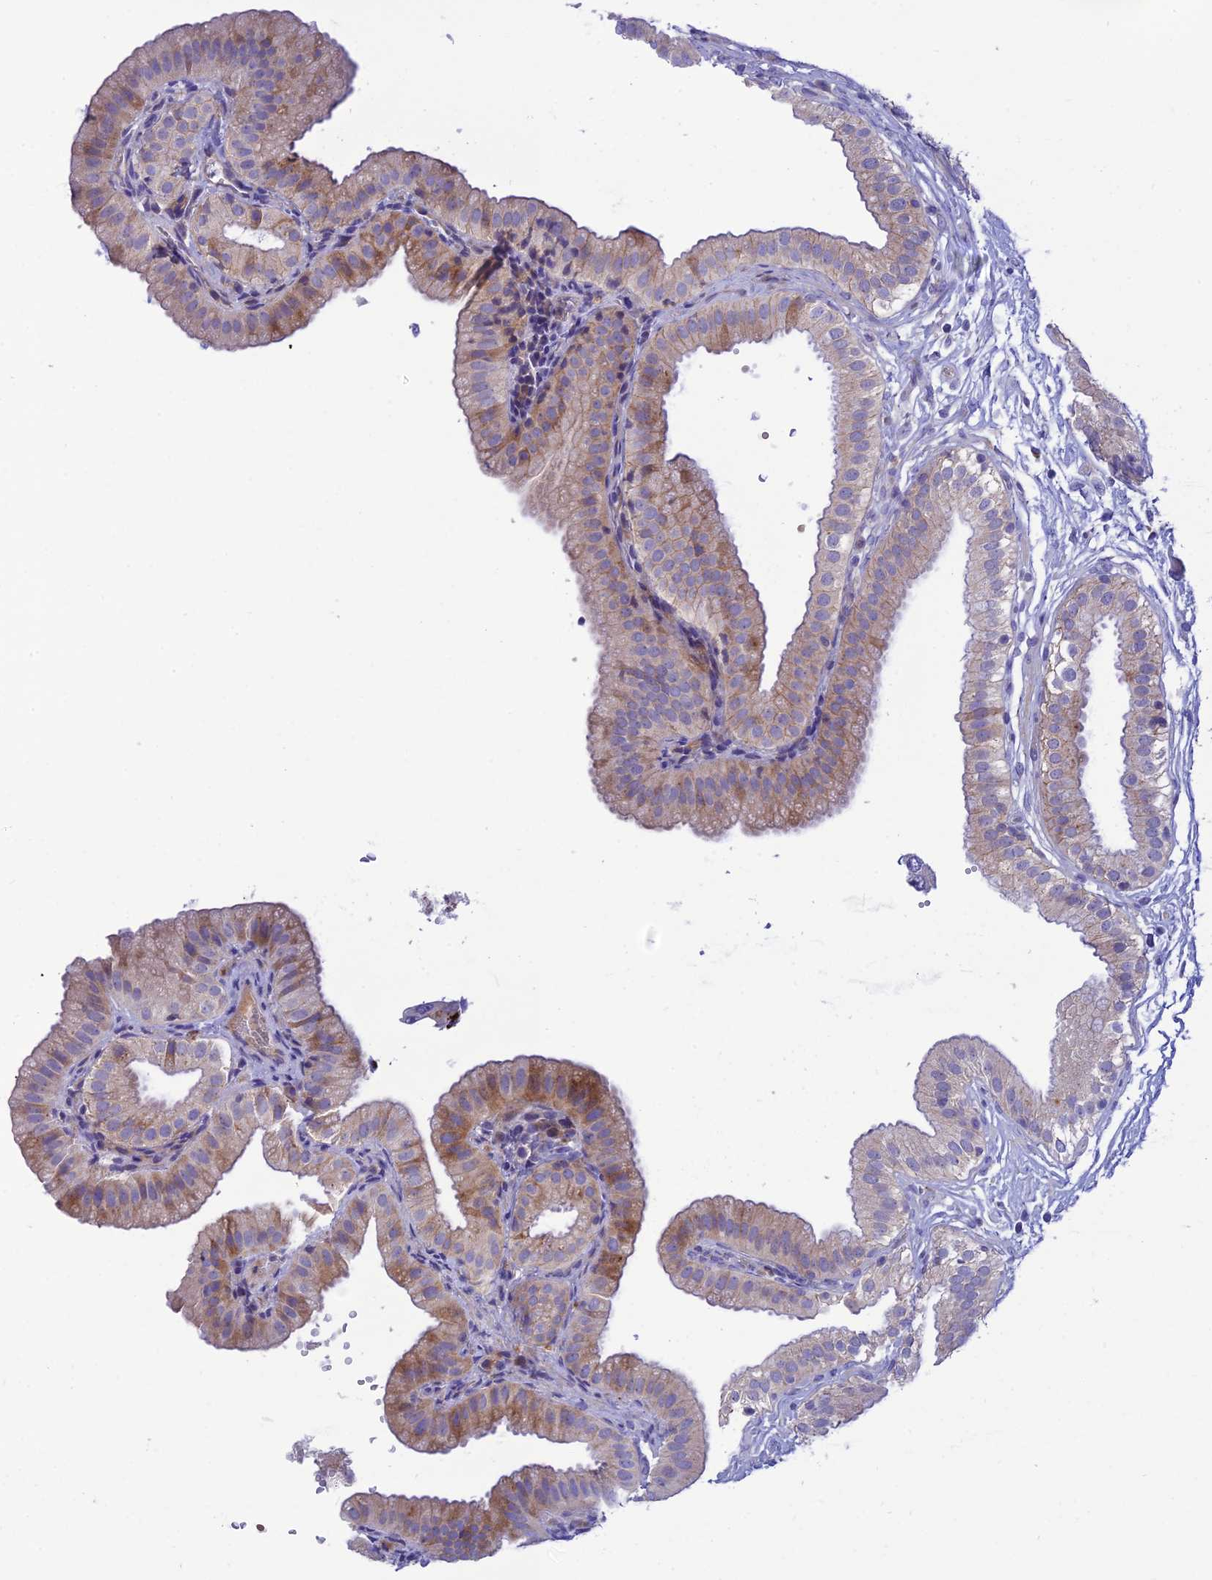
{"staining": {"intensity": "moderate", "quantity": "25%-75%", "location": "cytoplasmic/membranous"}, "tissue": "gallbladder", "cell_type": "Glandular cells", "image_type": "normal", "snomed": [{"axis": "morphology", "description": "Normal tissue, NOS"}, {"axis": "topography", "description": "Gallbladder"}], "caption": "A medium amount of moderate cytoplasmic/membranous positivity is present in approximately 25%-75% of glandular cells in normal gallbladder.", "gene": "CCDC157", "patient": {"sex": "female", "age": 61}}